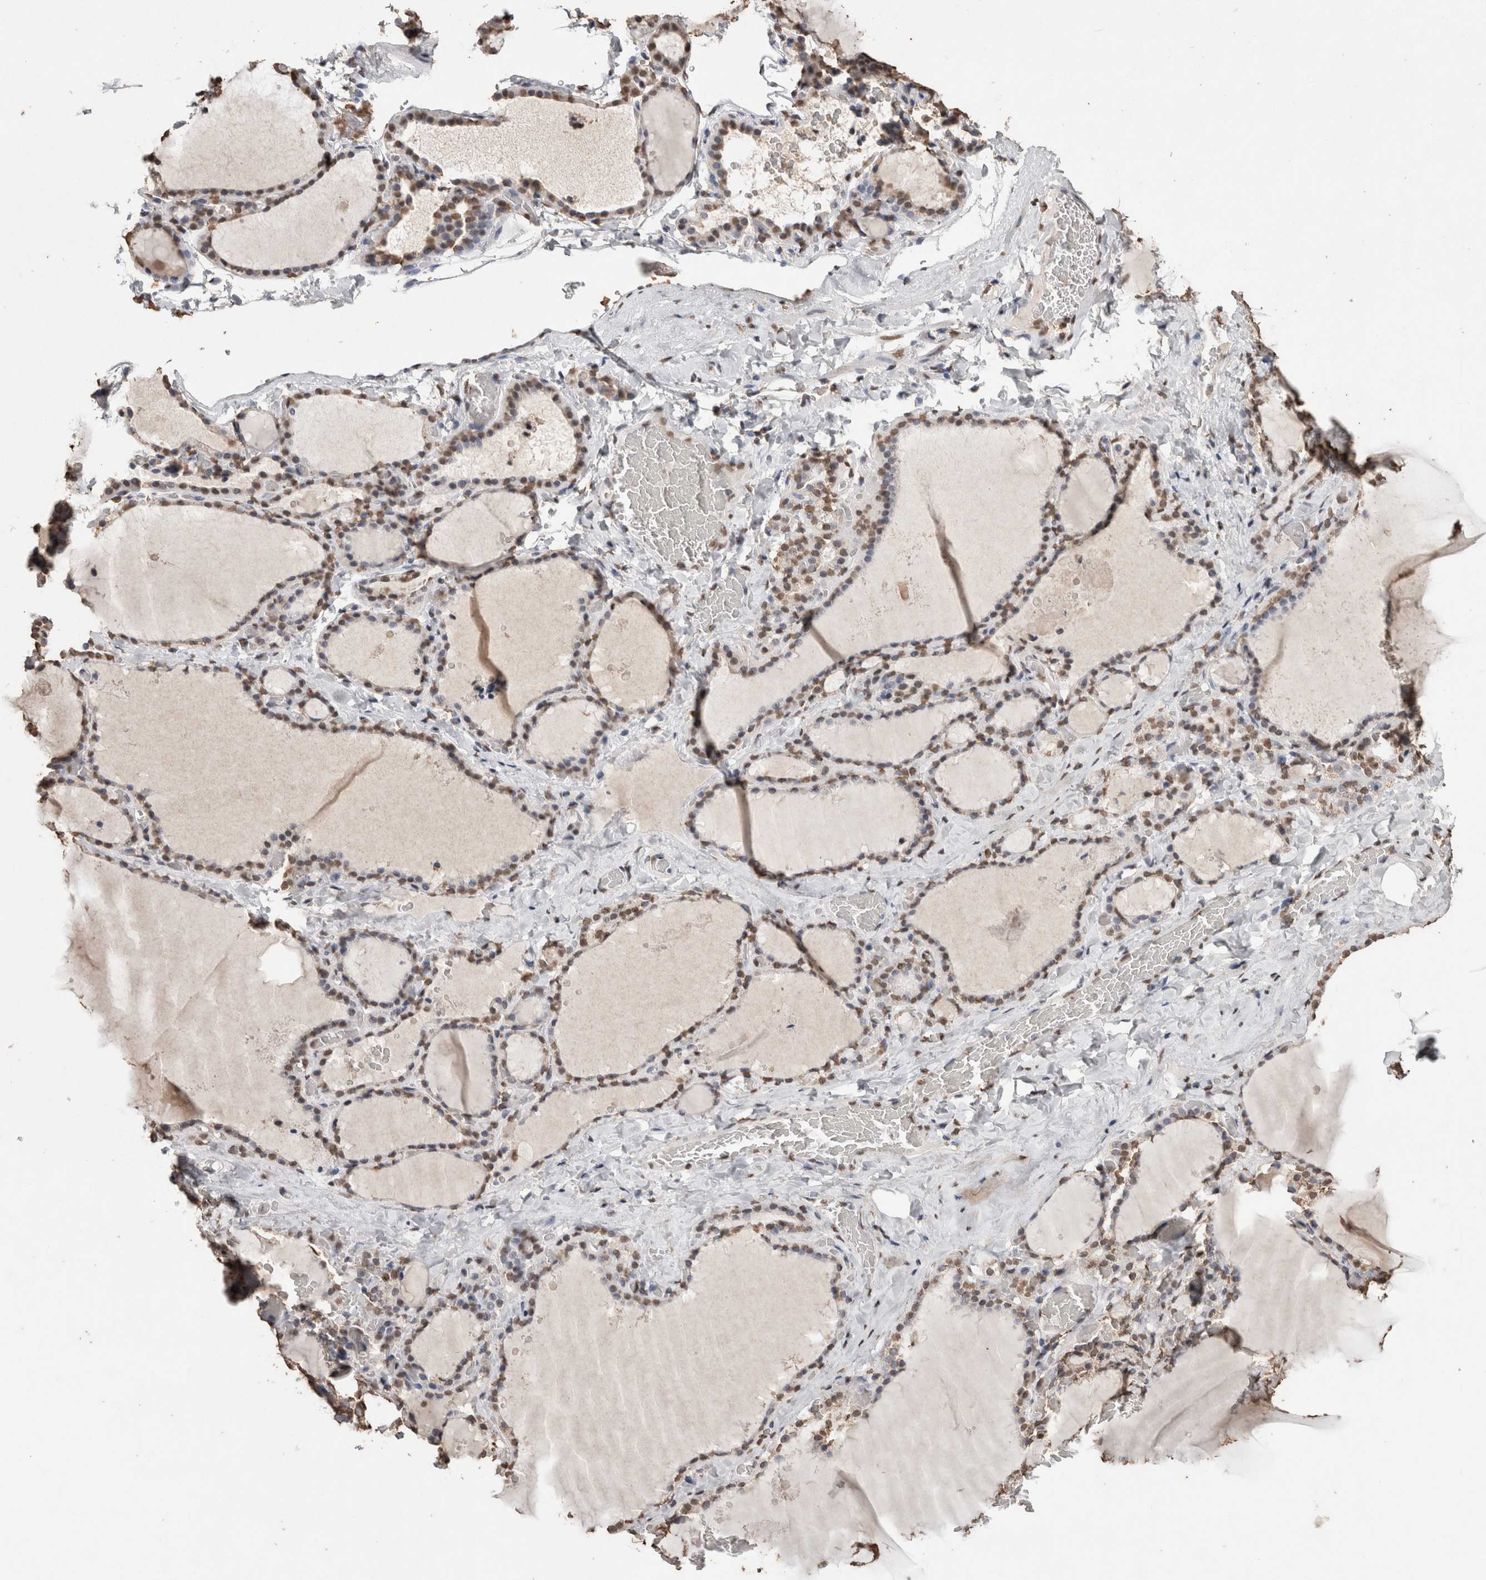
{"staining": {"intensity": "moderate", "quantity": "25%-75%", "location": "nuclear"}, "tissue": "thyroid gland", "cell_type": "Glandular cells", "image_type": "normal", "snomed": [{"axis": "morphology", "description": "Normal tissue, NOS"}, {"axis": "topography", "description": "Thyroid gland"}], "caption": "Immunohistochemical staining of normal thyroid gland exhibits 25%-75% levels of moderate nuclear protein expression in approximately 25%-75% of glandular cells. The staining was performed using DAB (3,3'-diaminobenzidine) to visualize the protein expression in brown, while the nuclei were stained in blue with hematoxylin (Magnification: 20x).", "gene": "NTHL1", "patient": {"sex": "female", "age": 22}}